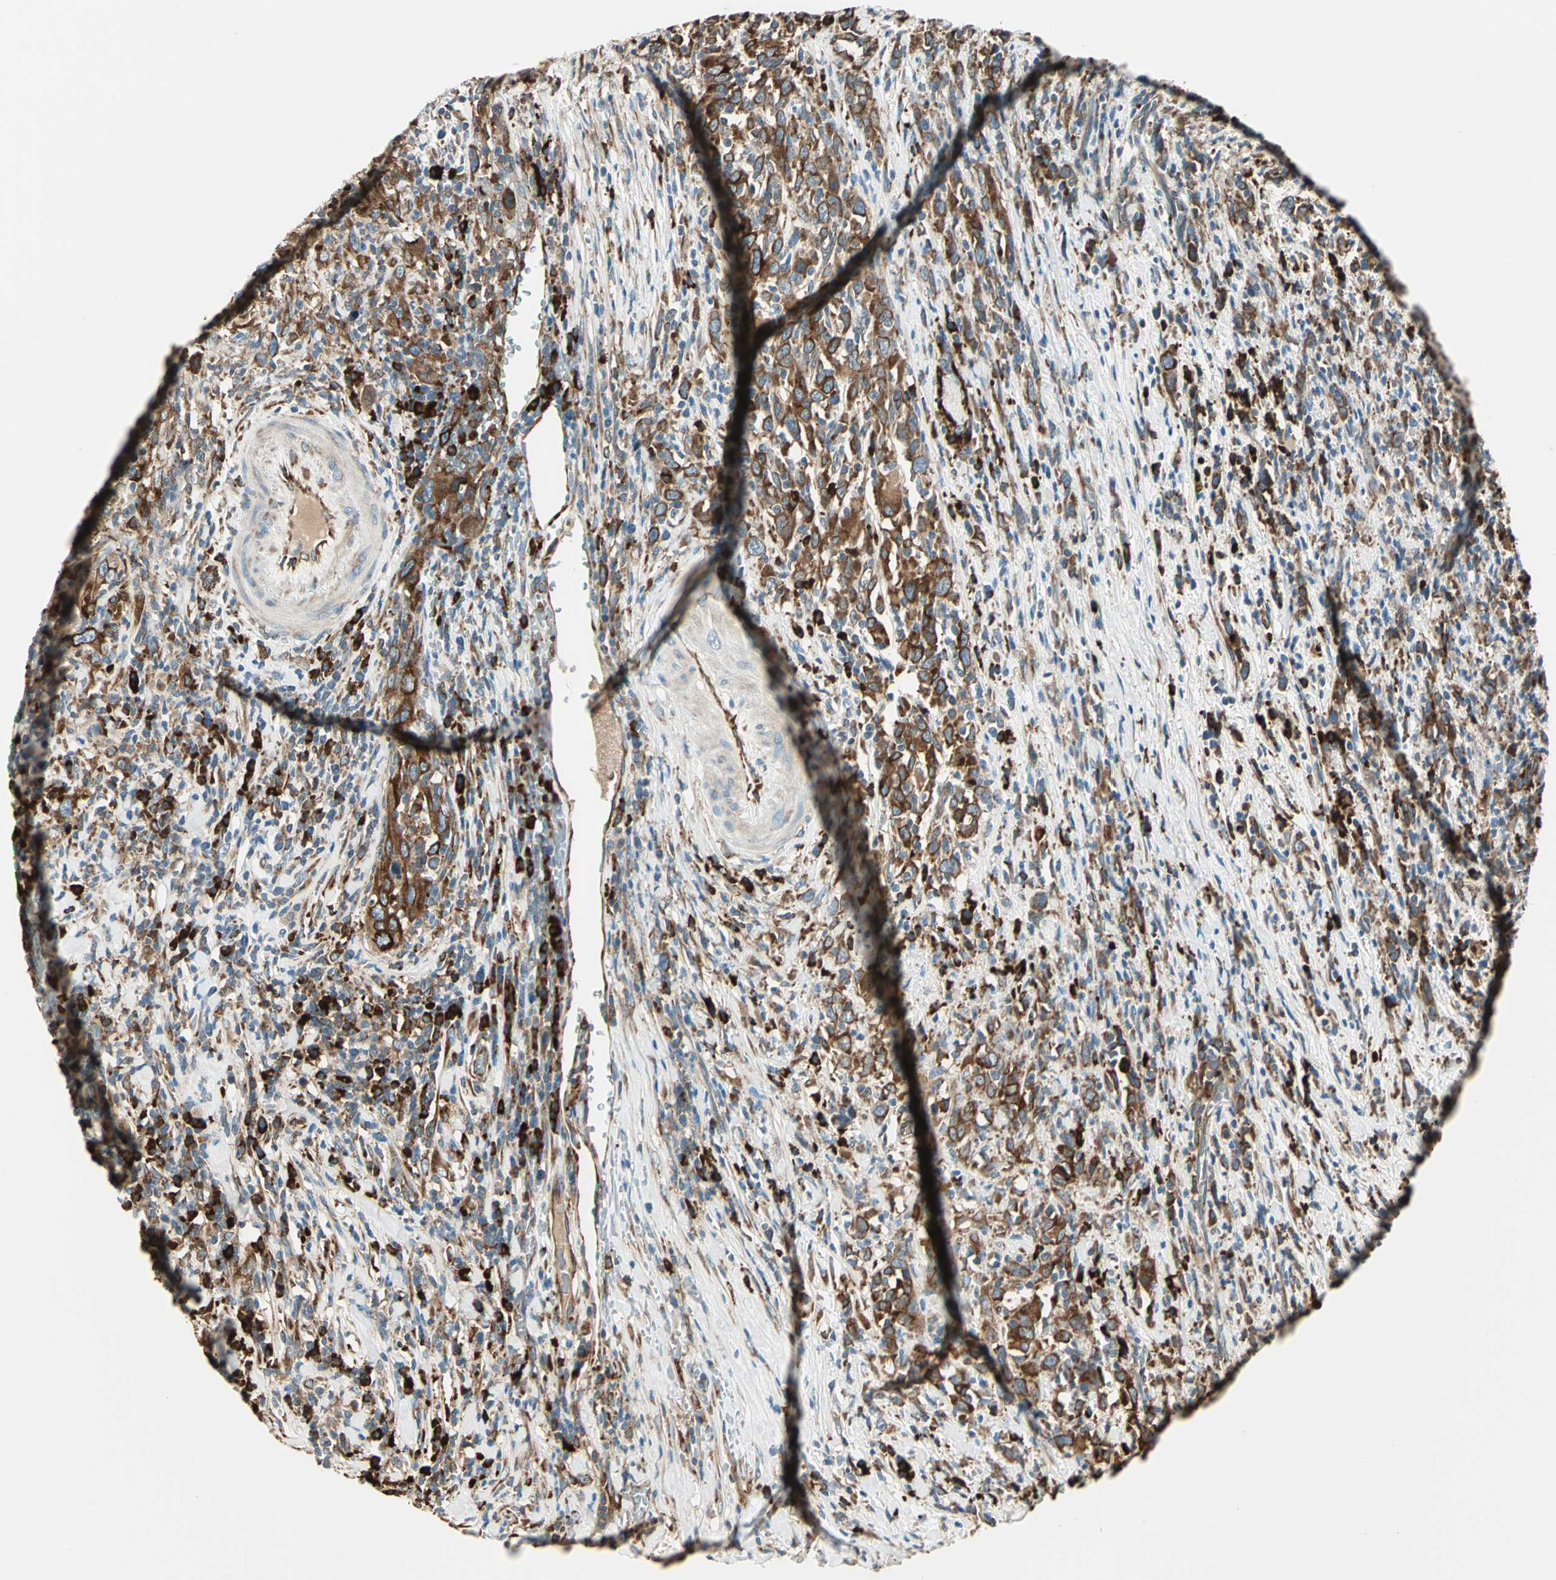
{"staining": {"intensity": "strong", "quantity": ">75%", "location": "cytoplasmic/membranous"}, "tissue": "urothelial cancer", "cell_type": "Tumor cells", "image_type": "cancer", "snomed": [{"axis": "morphology", "description": "Urothelial carcinoma, High grade"}, {"axis": "topography", "description": "Urinary bladder"}], "caption": "IHC of human urothelial cancer demonstrates high levels of strong cytoplasmic/membranous positivity in about >75% of tumor cells. The protein is shown in brown color, while the nuclei are stained blue.", "gene": "PDIA4", "patient": {"sex": "male", "age": 61}}